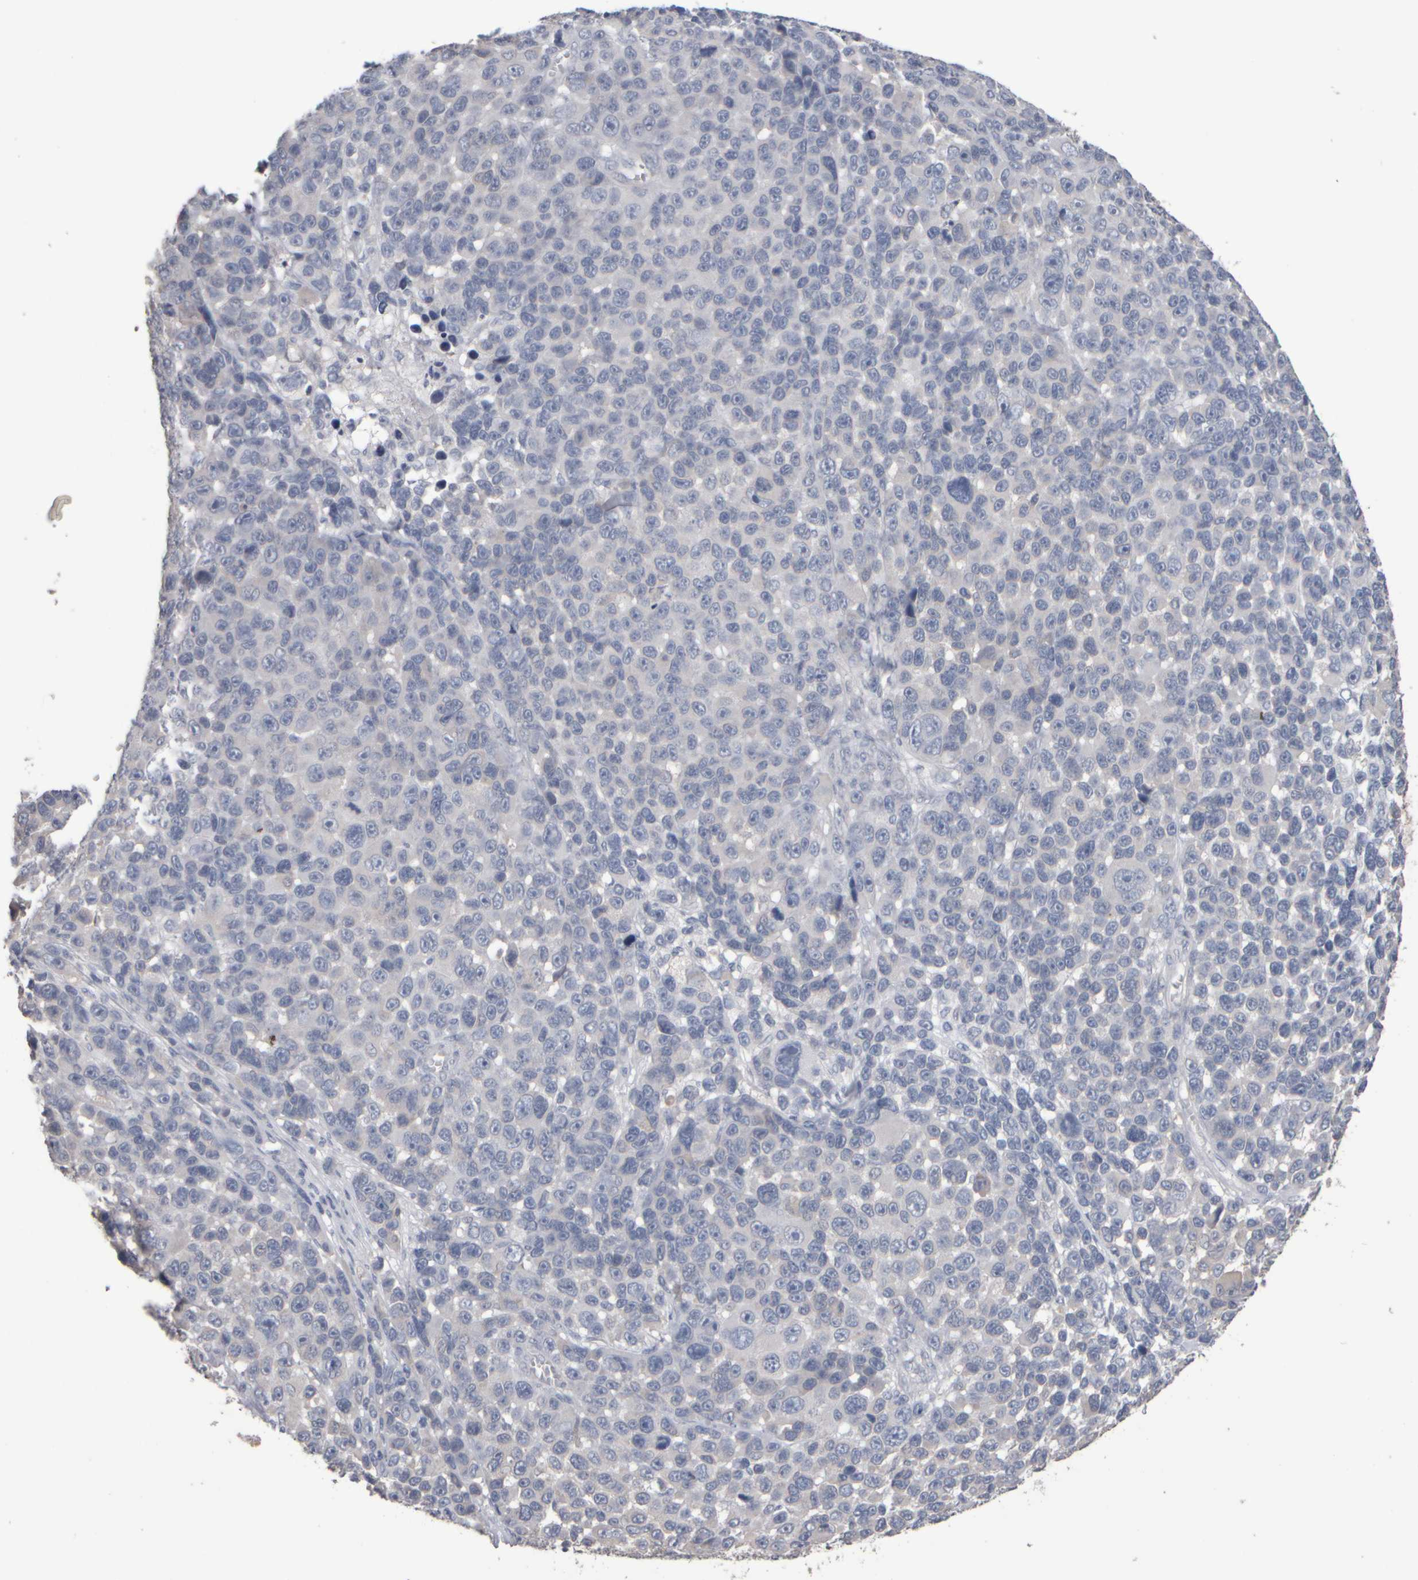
{"staining": {"intensity": "negative", "quantity": "none", "location": "none"}, "tissue": "melanoma", "cell_type": "Tumor cells", "image_type": "cancer", "snomed": [{"axis": "morphology", "description": "Malignant melanoma, NOS"}, {"axis": "topography", "description": "Skin"}], "caption": "This is an IHC image of malignant melanoma. There is no expression in tumor cells.", "gene": "EPHX2", "patient": {"sex": "male", "age": 53}}